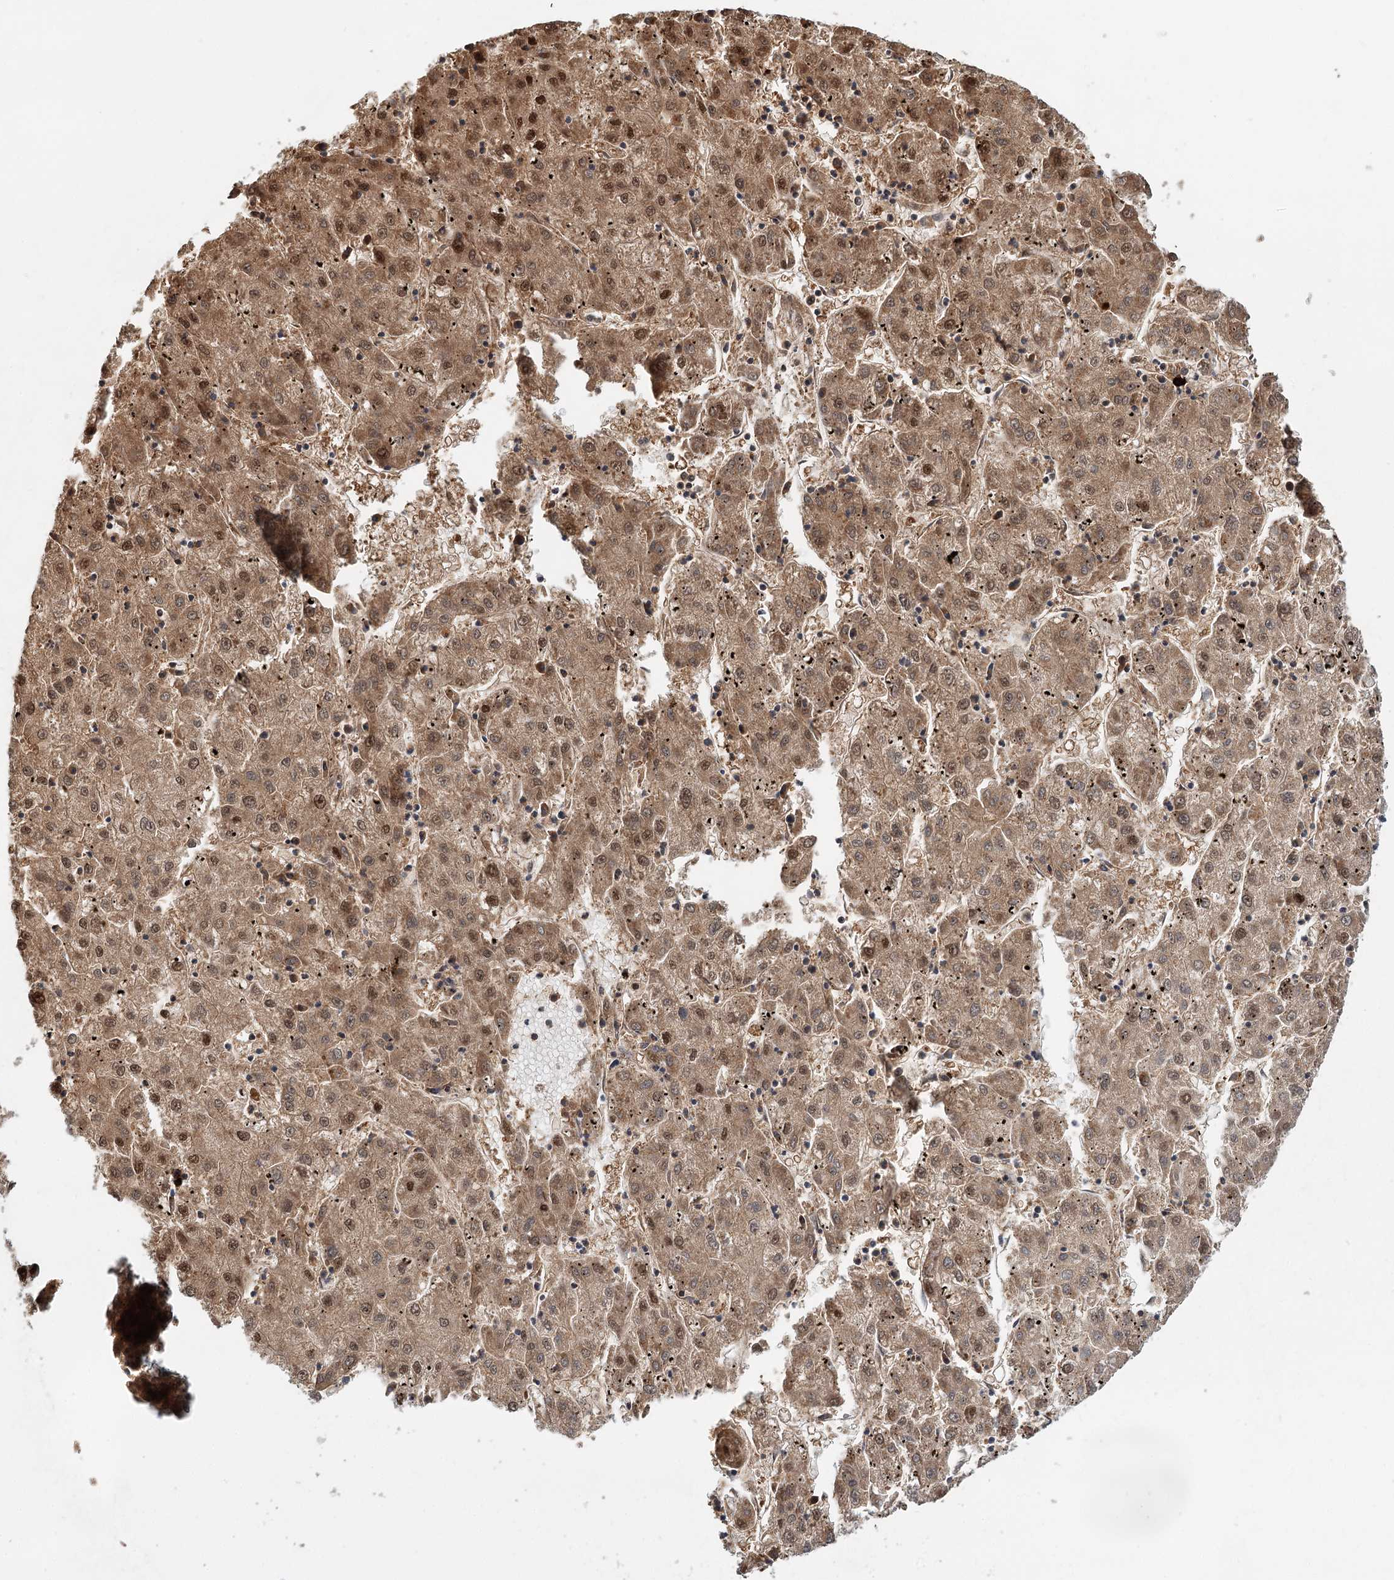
{"staining": {"intensity": "moderate", "quantity": ">75%", "location": "cytoplasmic/membranous,nuclear"}, "tissue": "liver cancer", "cell_type": "Tumor cells", "image_type": "cancer", "snomed": [{"axis": "morphology", "description": "Carcinoma, Hepatocellular, NOS"}, {"axis": "topography", "description": "Liver"}], "caption": "Moderate cytoplasmic/membranous and nuclear staining is seen in about >75% of tumor cells in hepatocellular carcinoma (liver).", "gene": "N6AMT1", "patient": {"sex": "male", "age": 72}}